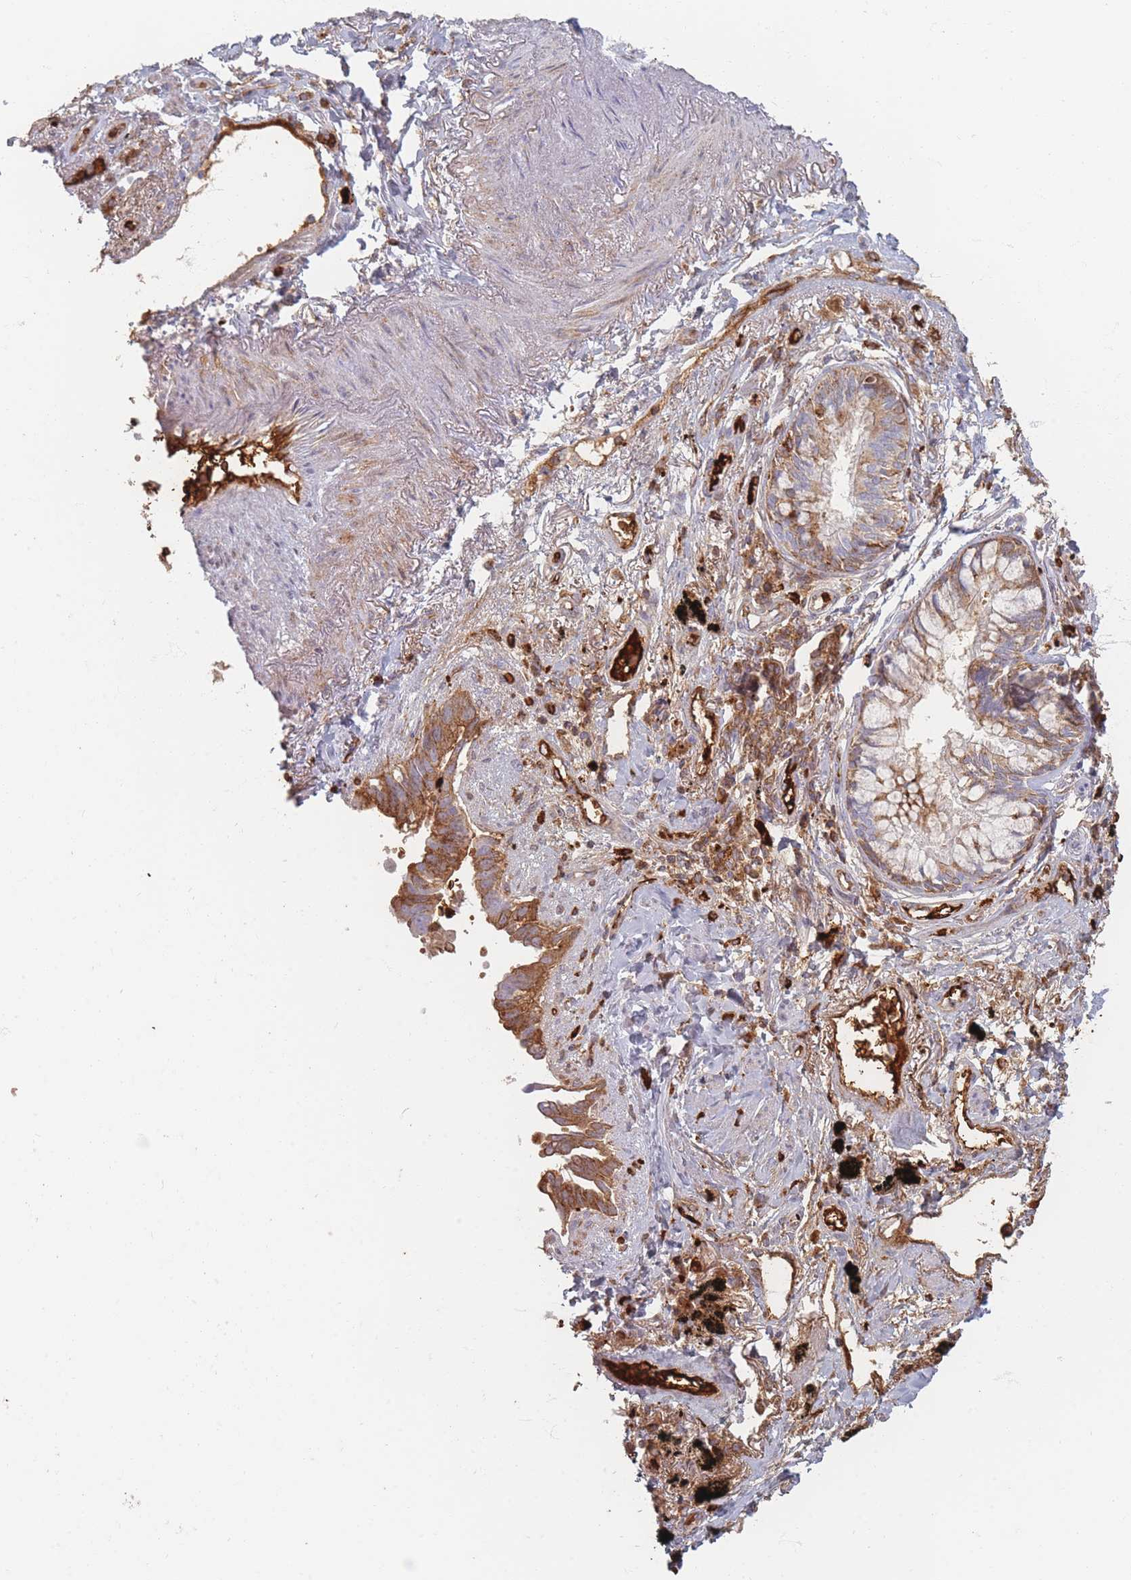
{"staining": {"intensity": "moderate", "quantity": ">75%", "location": "cytoplasmic/membranous"}, "tissue": "lung cancer", "cell_type": "Tumor cells", "image_type": "cancer", "snomed": [{"axis": "morphology", "description": "Adenocarcinoma, NOS"}, {"axis": "topography", "description": "Lung"}], "caption": "Immunohistochemical staining of adenocarcinoma (lung) demonstrates medium levels of moderate cytoplasmic/membranous positivity in about >75% of tumor cells.", "gene": "SLC2A6", "patient": {"sex": "male", "age": 67}}